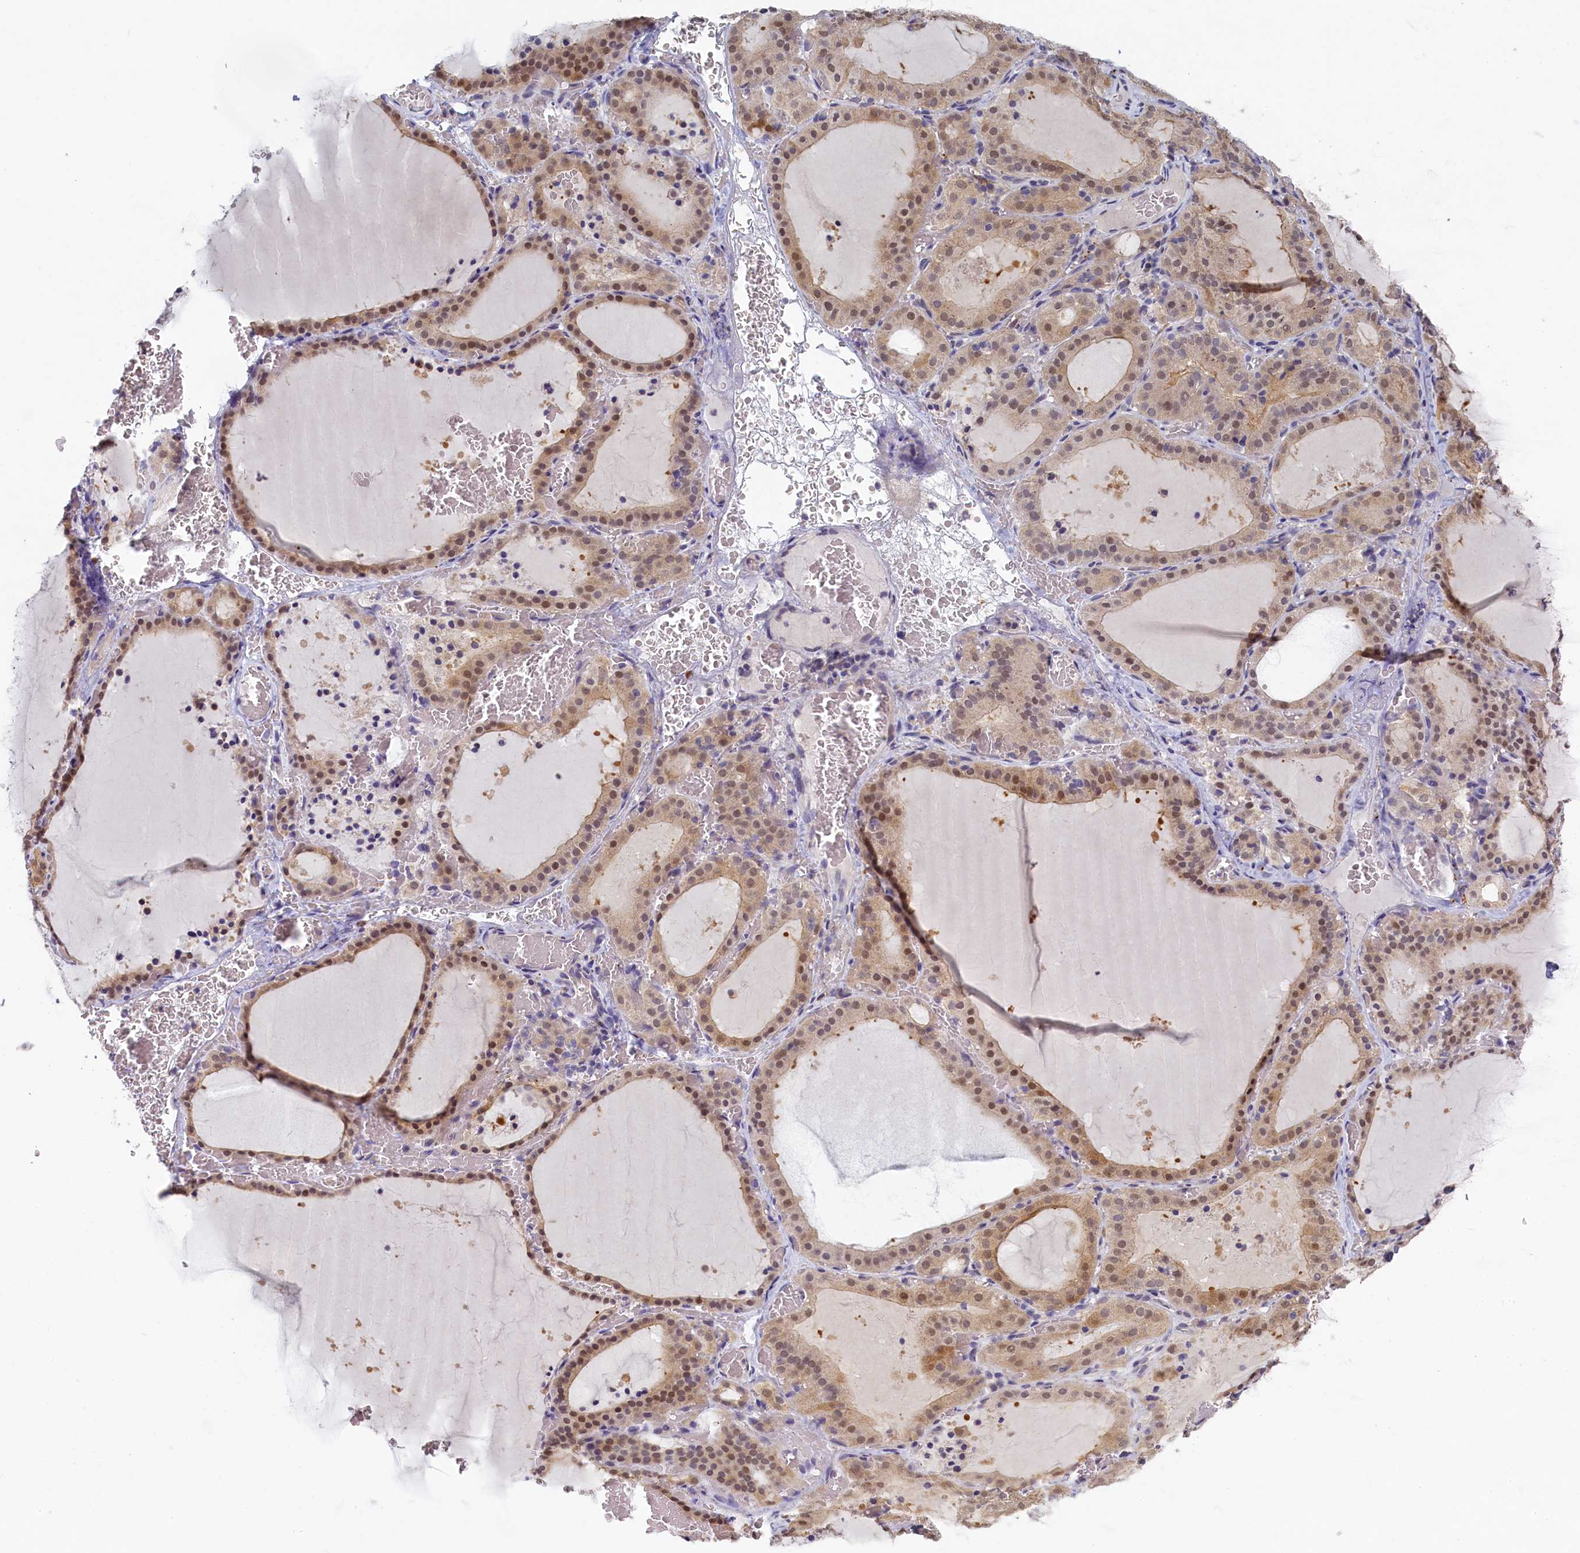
{"staining": {"intensity": "moderate", "quantity": ">75%", "location": "cytoplasmic/membranous,nuclear"}, "tissue": "thyroid gland", "cell_type": "Glandular cells", "image_type": "normal", "snomed": [{"axis": "morphology", "description": "Normal tissue, NOS"}, {"axis": "topography", "description": "Thyroid gland"}], "caption": "Protein staining demonstrates moderate cytoplasmic/membranous,nuclear expression in approximately >75% of glandular cells in unremarkable thyroid gland. Nuclei are stained in blue.", "gene": "UCHL3", "patient": {"sex": "female", "age": 39}}